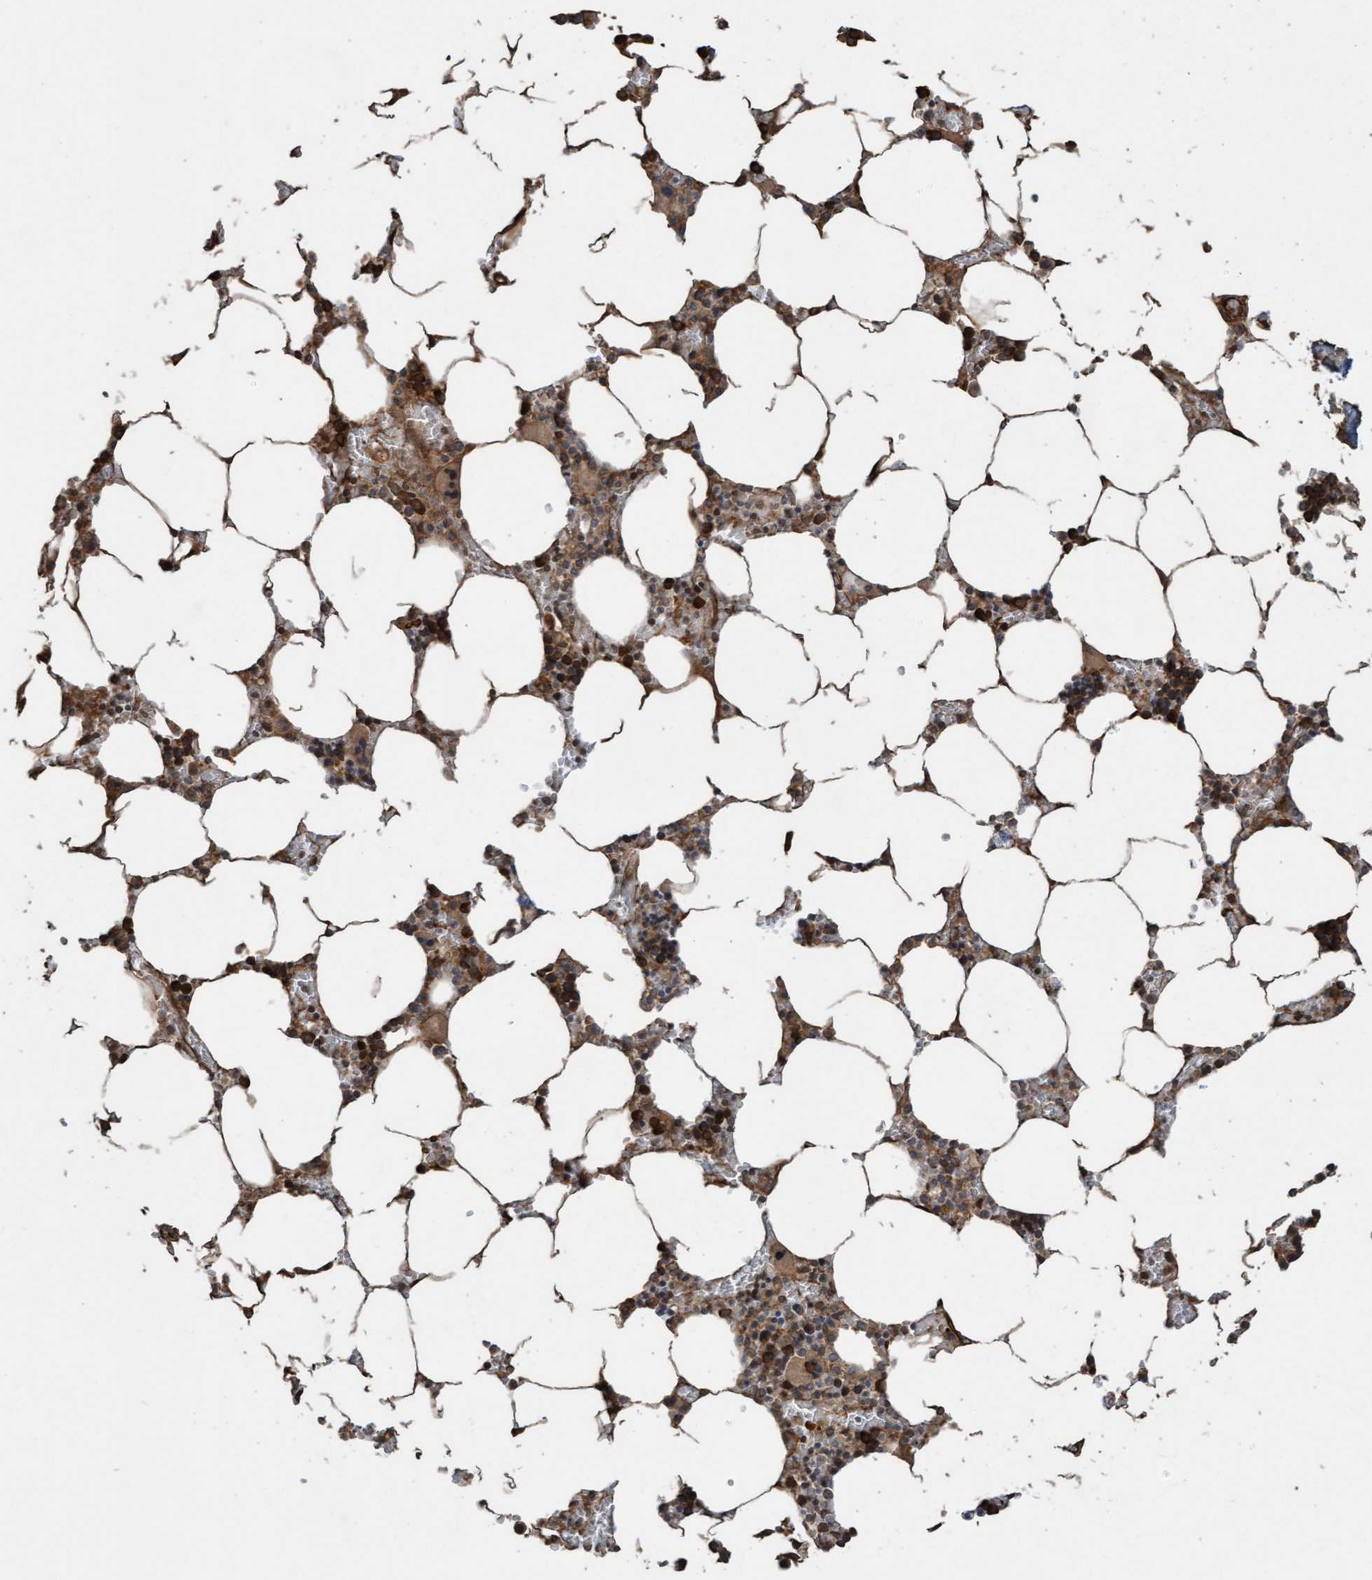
{"staining": {"intensity": "moderate", "quantity": "25%-75%", "location": "cytoplasmic/membranous"}, "tissue": "bone marrow", "cell_type": "Hematopoietic cells", "image_type": "normal", "snomed": [{"axis": "morphology", "description": "Normal tissue, NOS"}, {"axis": "topography", "description": "Bone marrow"}], "caption": "Immunohistochemistry staining of normal bone marrow, which reveals medium levels of moderate cytoplasmic/membranous expression in about 25%-75% of hematopoietic cells indicating moderate cytoplasmic/membranous protein staining. The staining was performed using DAB (brown) for protein detection and nuclei were counterstained in hematoxylin (blue).", "gene": "CDC42EP4", "patient": {"sex": "male", "age": 70}}